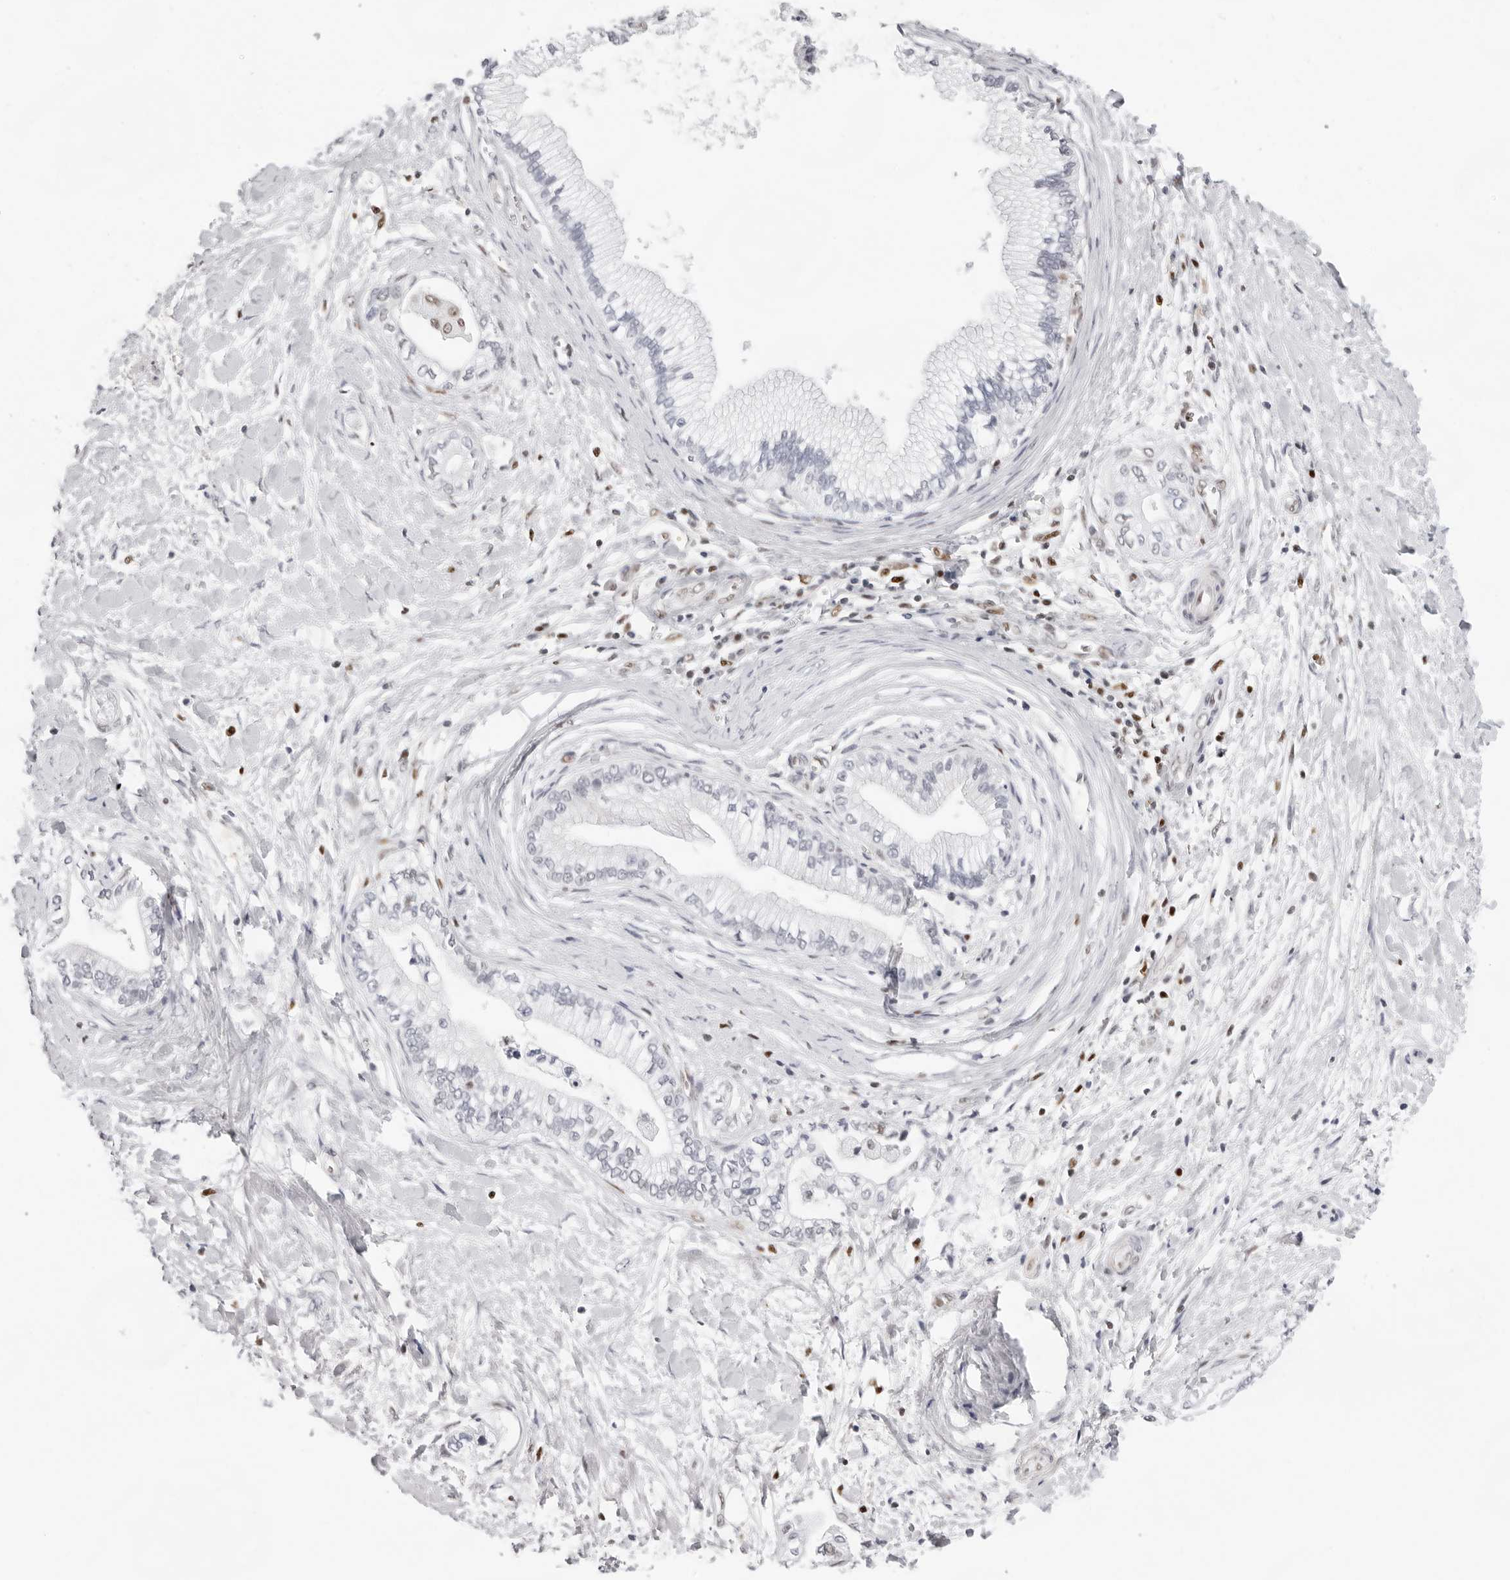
{"staining": {"intensity": "negative", "quantity": "none", "location": "none"}, "tissue": "pancreatic cancer", "cell_type": "Tumor cells", "image_type": "cancer", "snomed": [{"axis": "morphology", "description": "Adenocarcinoma, NOS"}, {"axis": "topography", "description": "Pancreas"}], "caption": "An image of pancreatic cancer stained for a protein displays no brown staining in tumor cells. (Stains: DAB immunohistochemistry with hematoxylin counter stain, Microscopy: brightfield microscopy at high magnification).", "gene": "OGG1", "patient": {"sex": "male", "age": 68}}